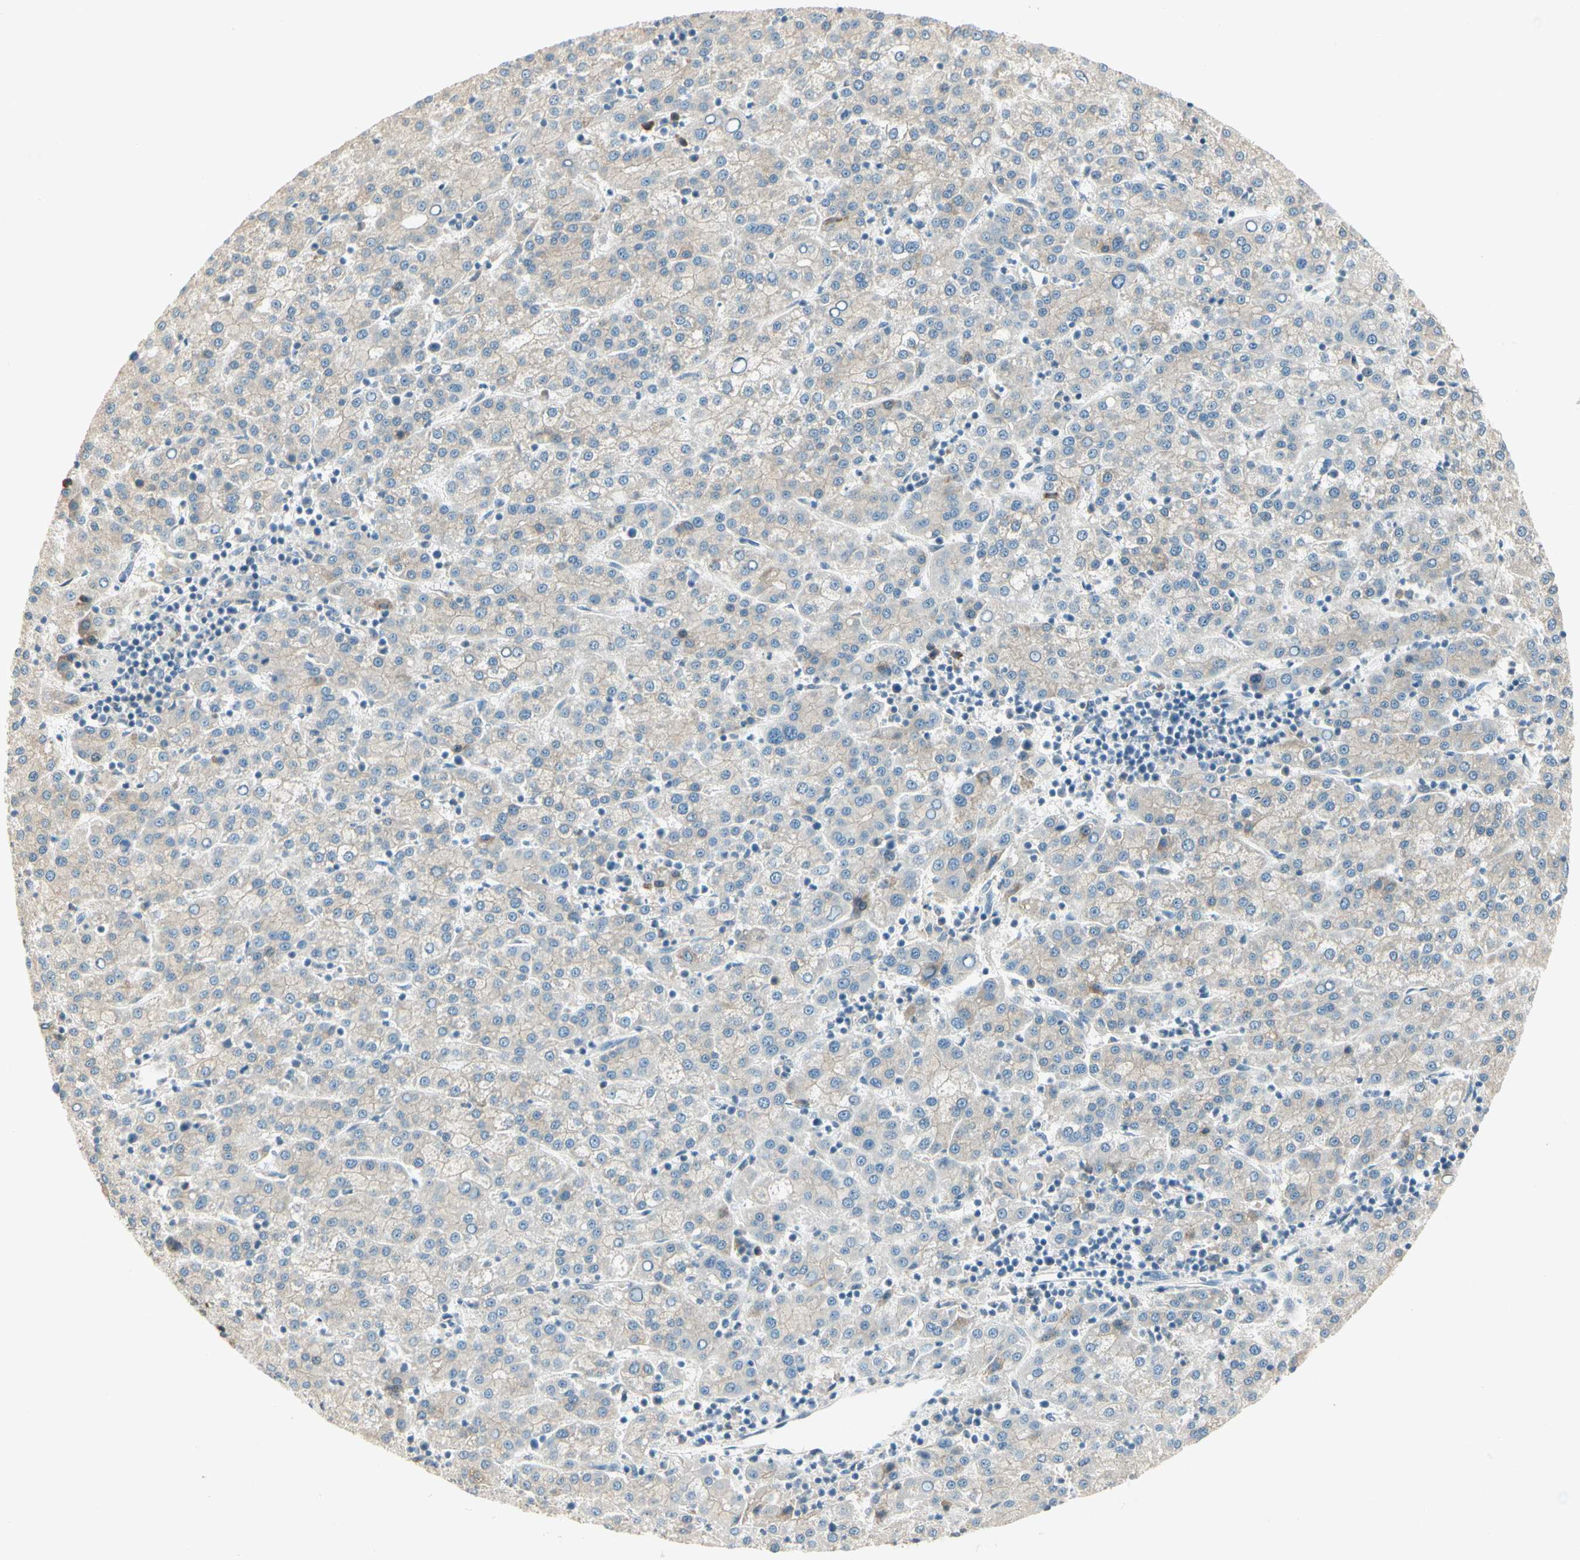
{"staining": {"intensity": "weak", "quantity": "<25%", "location": "cytoplasmic/membranous"}, "tissue": "liver cancer", "cell_type": "Tumor cells", "image_type": "cancer", "snomed": [{"axis": "morphology", "description": "Carcinoma, Hepatocellular, NOS"}, {"axis": "topography", "description": "Liver"}], "caption": "This is a image of IHC staining of liver cancer (hepatocellular carcinoma), which shows no staining in tumor cells.", "gene": "PCDHB15", "patient": {"sex": "female", "age": 58}}